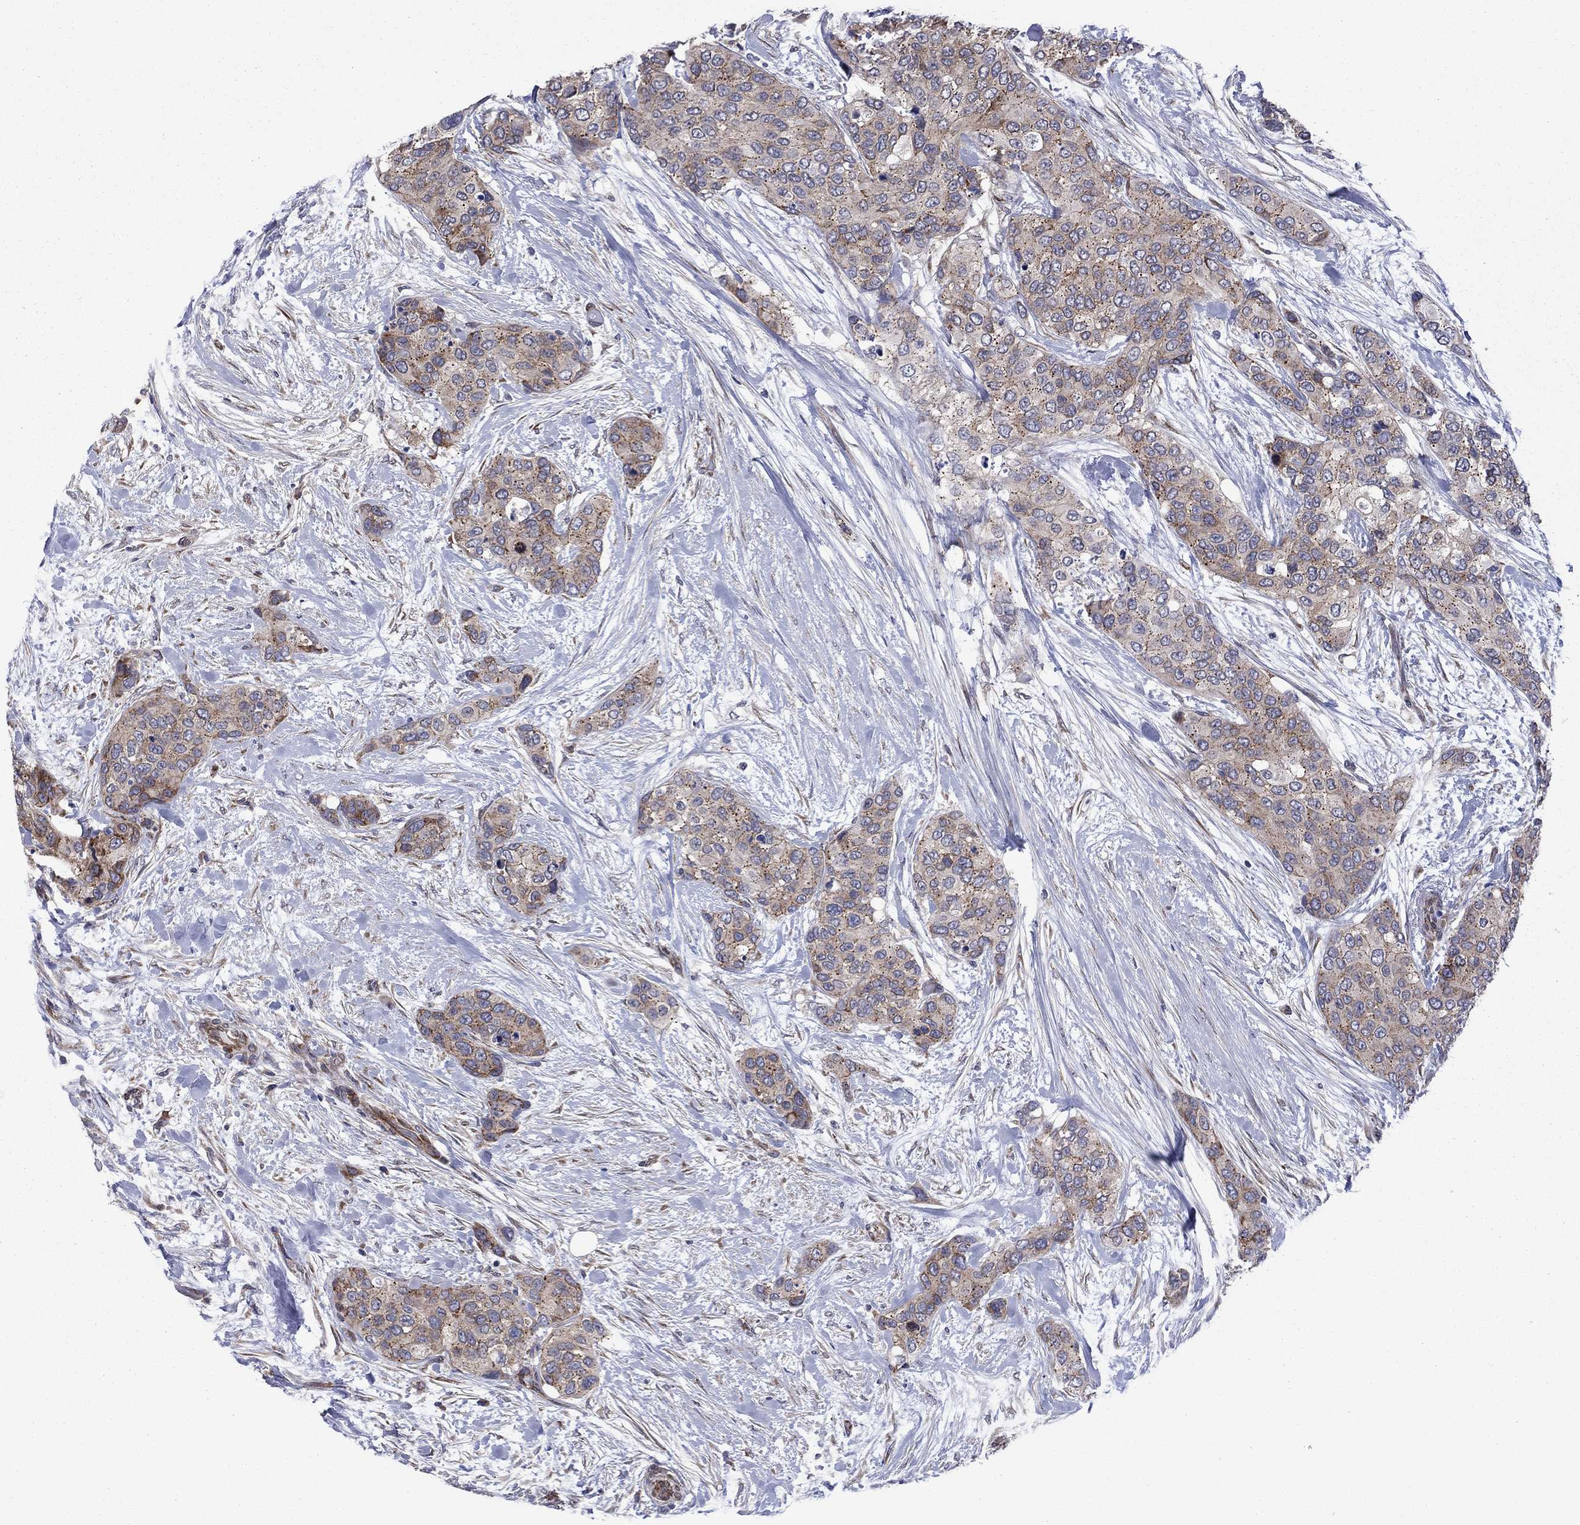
{"staining": {"intensity": "moderate", "quantity": "<25%", "location": "cytoplasmic/membranous"}, "tissue": "urothelial cancer", "cell_type": "Tumor cells", "image_type": "cancer", "snomed": [{"axis": "morphology", "description": "Urothelial carcinoma, High grade"}, {"axis": "topography", "description": "Urinary bladder"}], "caption": "Urothelial carcinoma (high-grade) stained with IHC demonstrates moderate cytoplasmic/membranous positivity in about <25% of tumor cells.", "gene": "GPR155", "patient": {"sex": "male", "age": 77}}